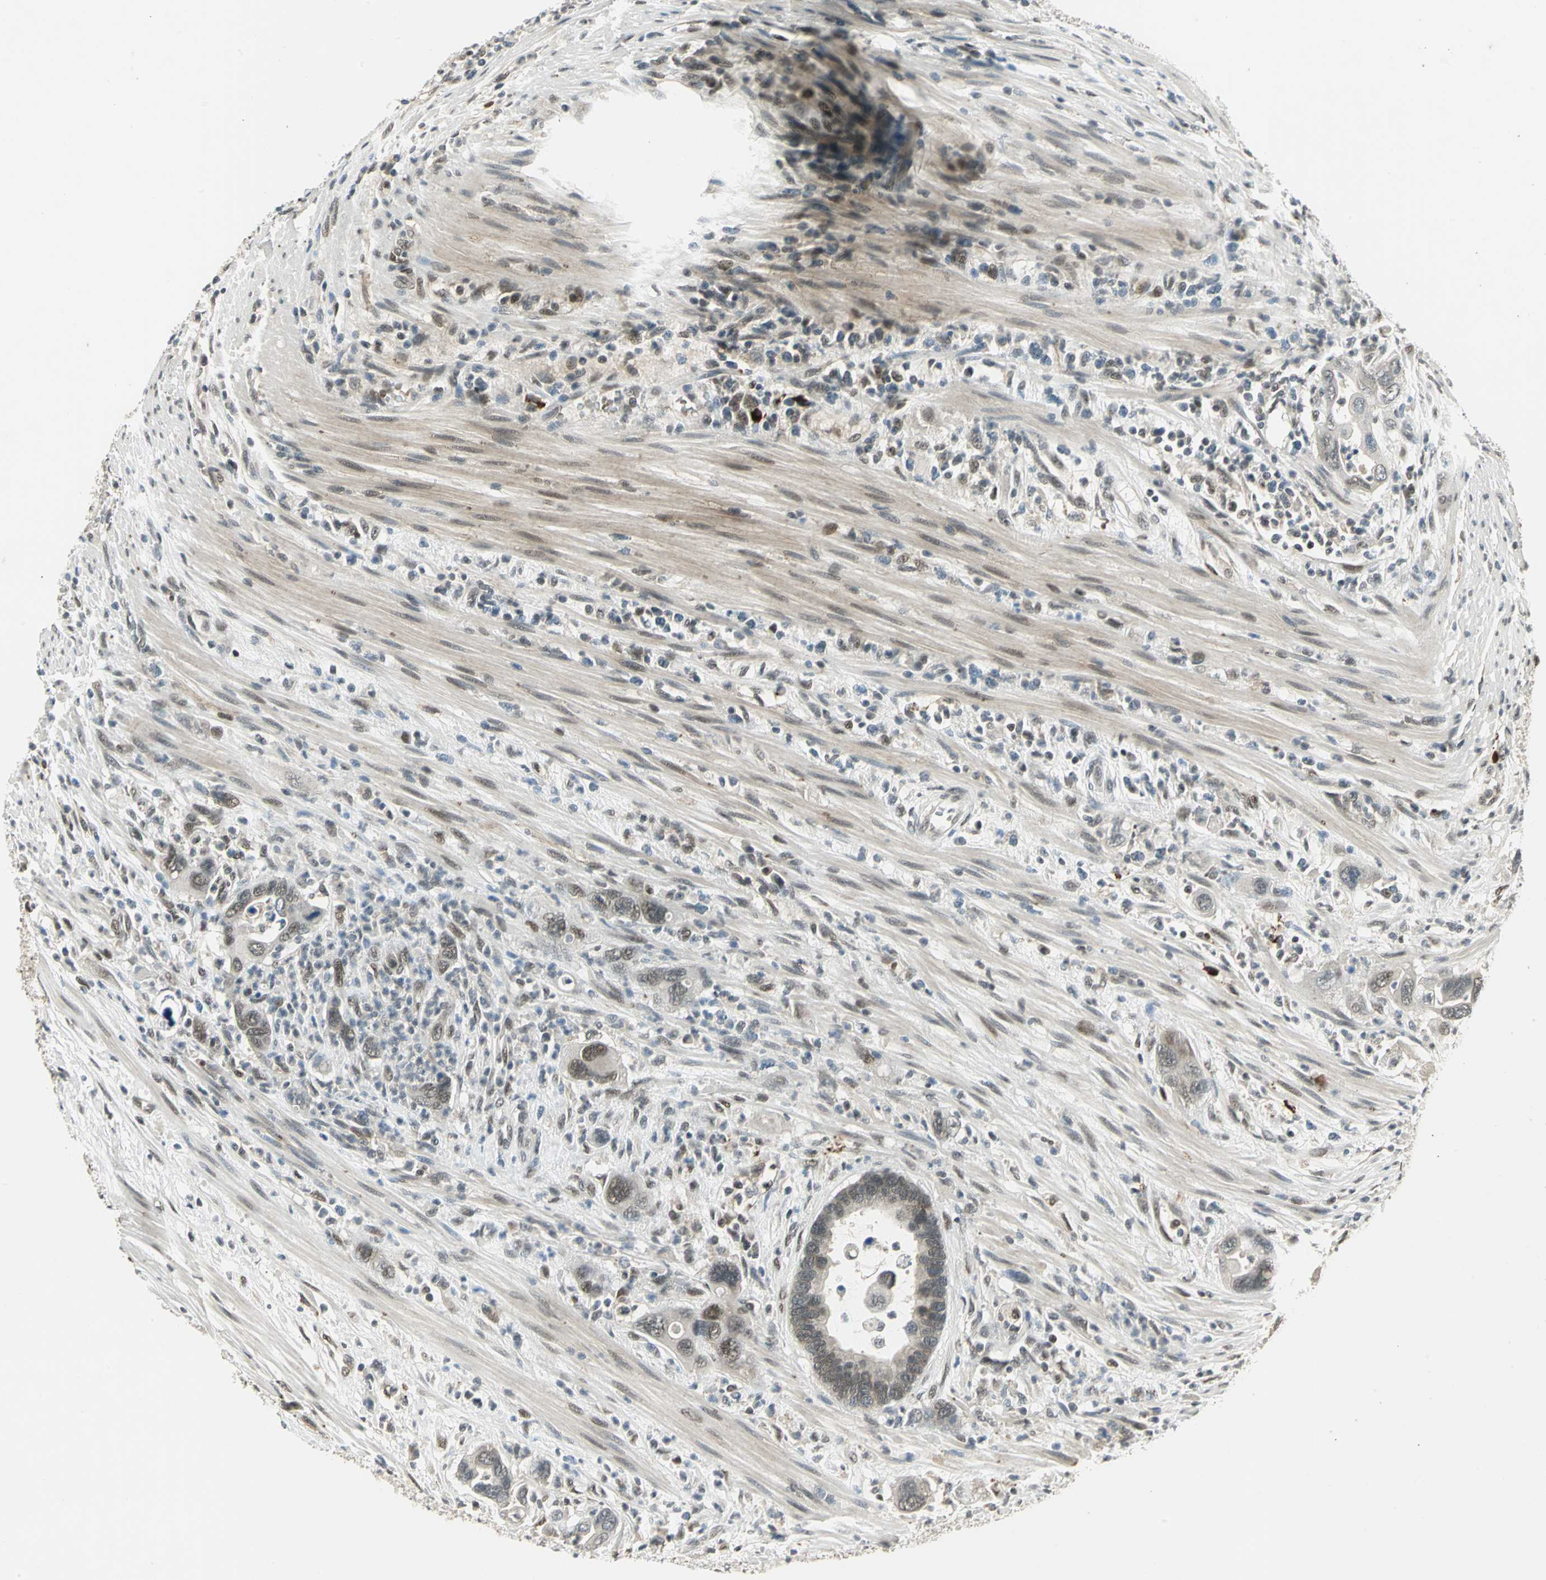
{"staining": {"intensity": "weak", "quantity": "<25%", "location": "cytoplasmic/membranous,nuclear"}, "tissue": "pancreatic cancer", "cell_type": "Tumor cells", "image_type": "cancer", "snomed": [{"axis": "morphology", "description": "Adenocarcinoma, NOS"}, {"axis": "topography", "description": "Pancreas"}], "caption": "Protein analysis of adenocarcinoma (pancreatic) exhibits no significant positivity in tumor cells. Nuclei are stained in blue.", "gene": "RAD17", "patient": {"sex": "female", "age": 71}}